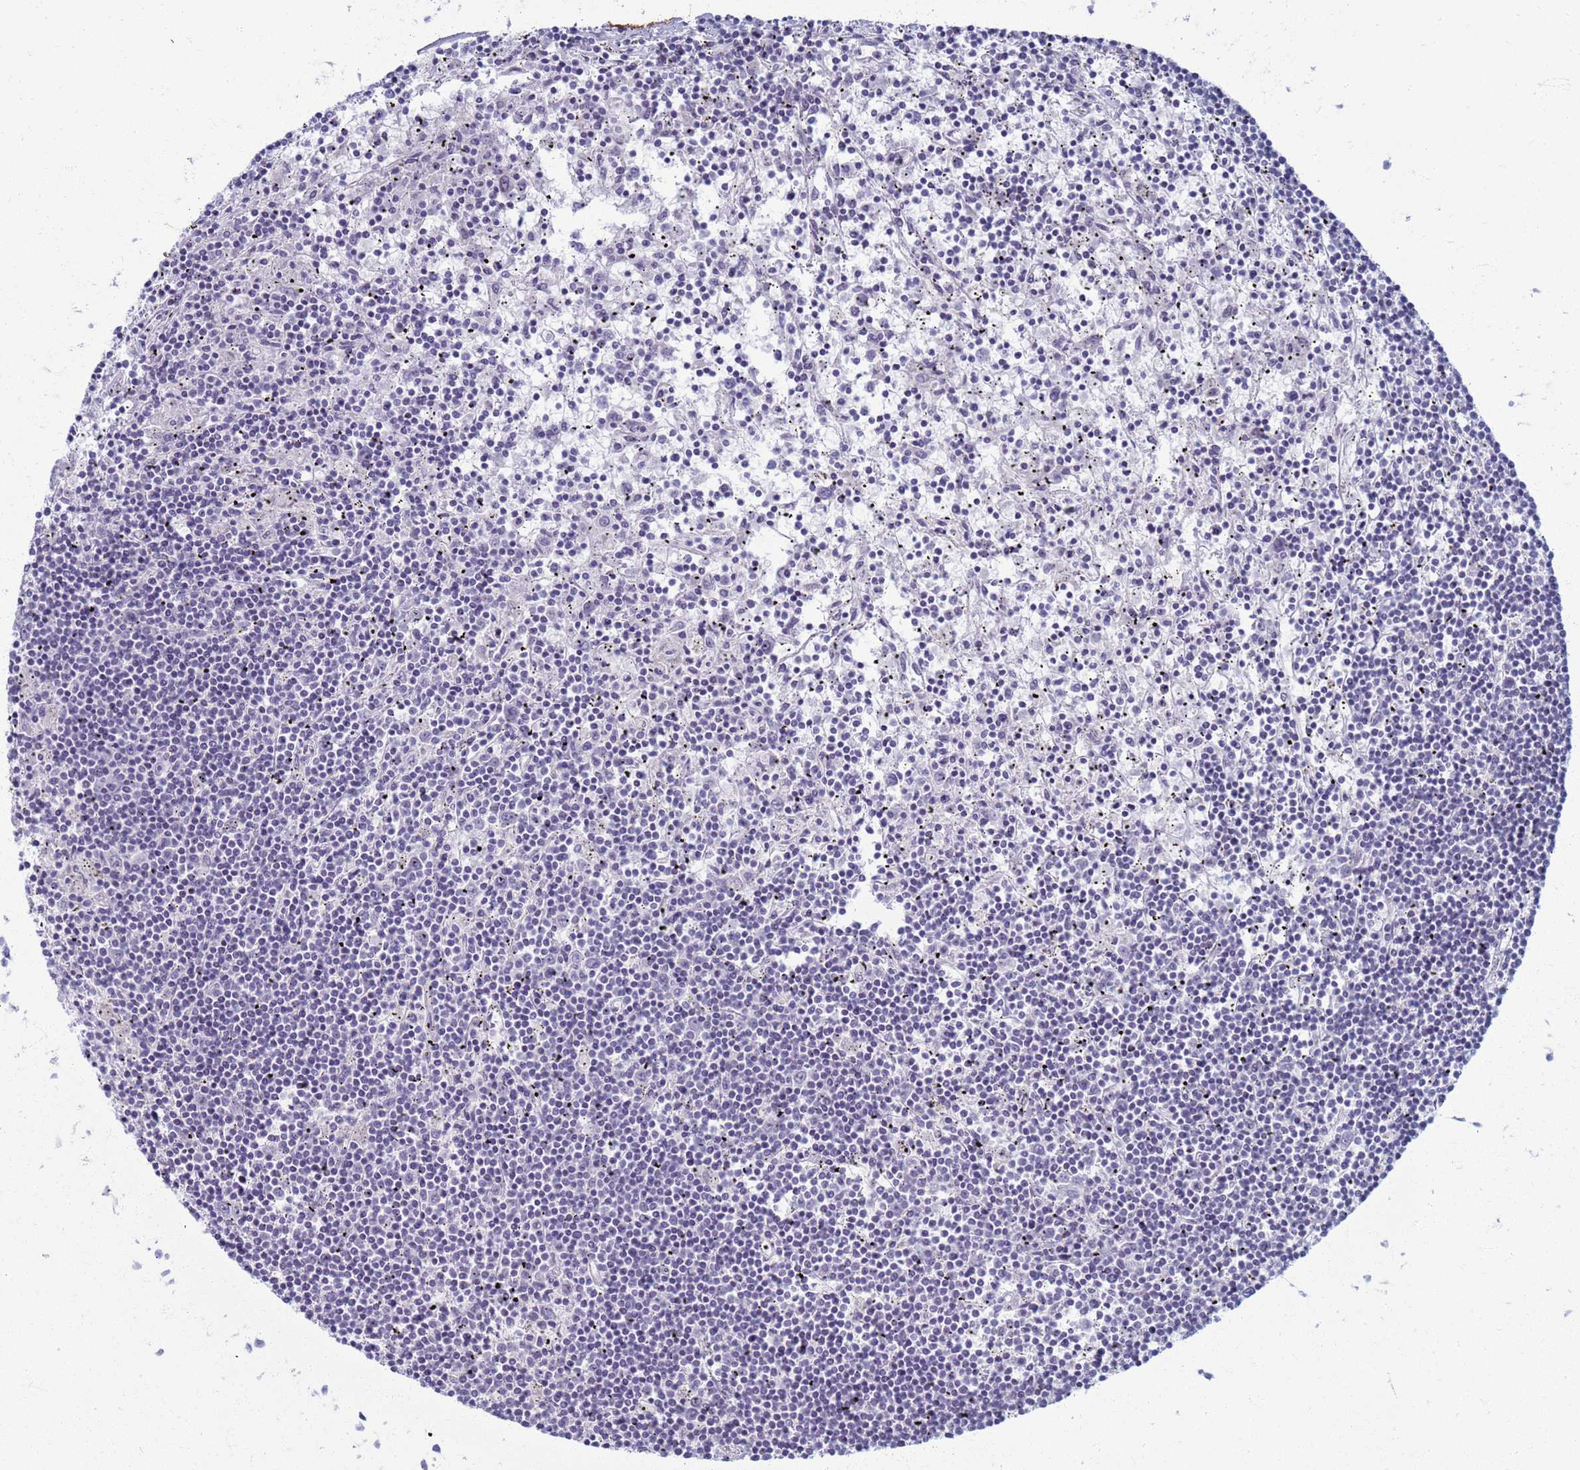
{"staining": {"intensity": "negative", "quantity": "none", "location": "none"}, "tissue": "lymphoma", "cell_type": "Tumor cells", "image_type": "cancer", "snomed": [{"axis": "morphology", "description": "Malignant lymphoma, non-Hodgkin's type, Low grade"}, {"axis": "topography", "description": "Spleen"}], "caption": "Tumor cells are negative for protein expression in human lymphoma. Nuclei are stained in blue.", "gene": "CLCA2", "patient": {"sex": "male", "age": 76}}